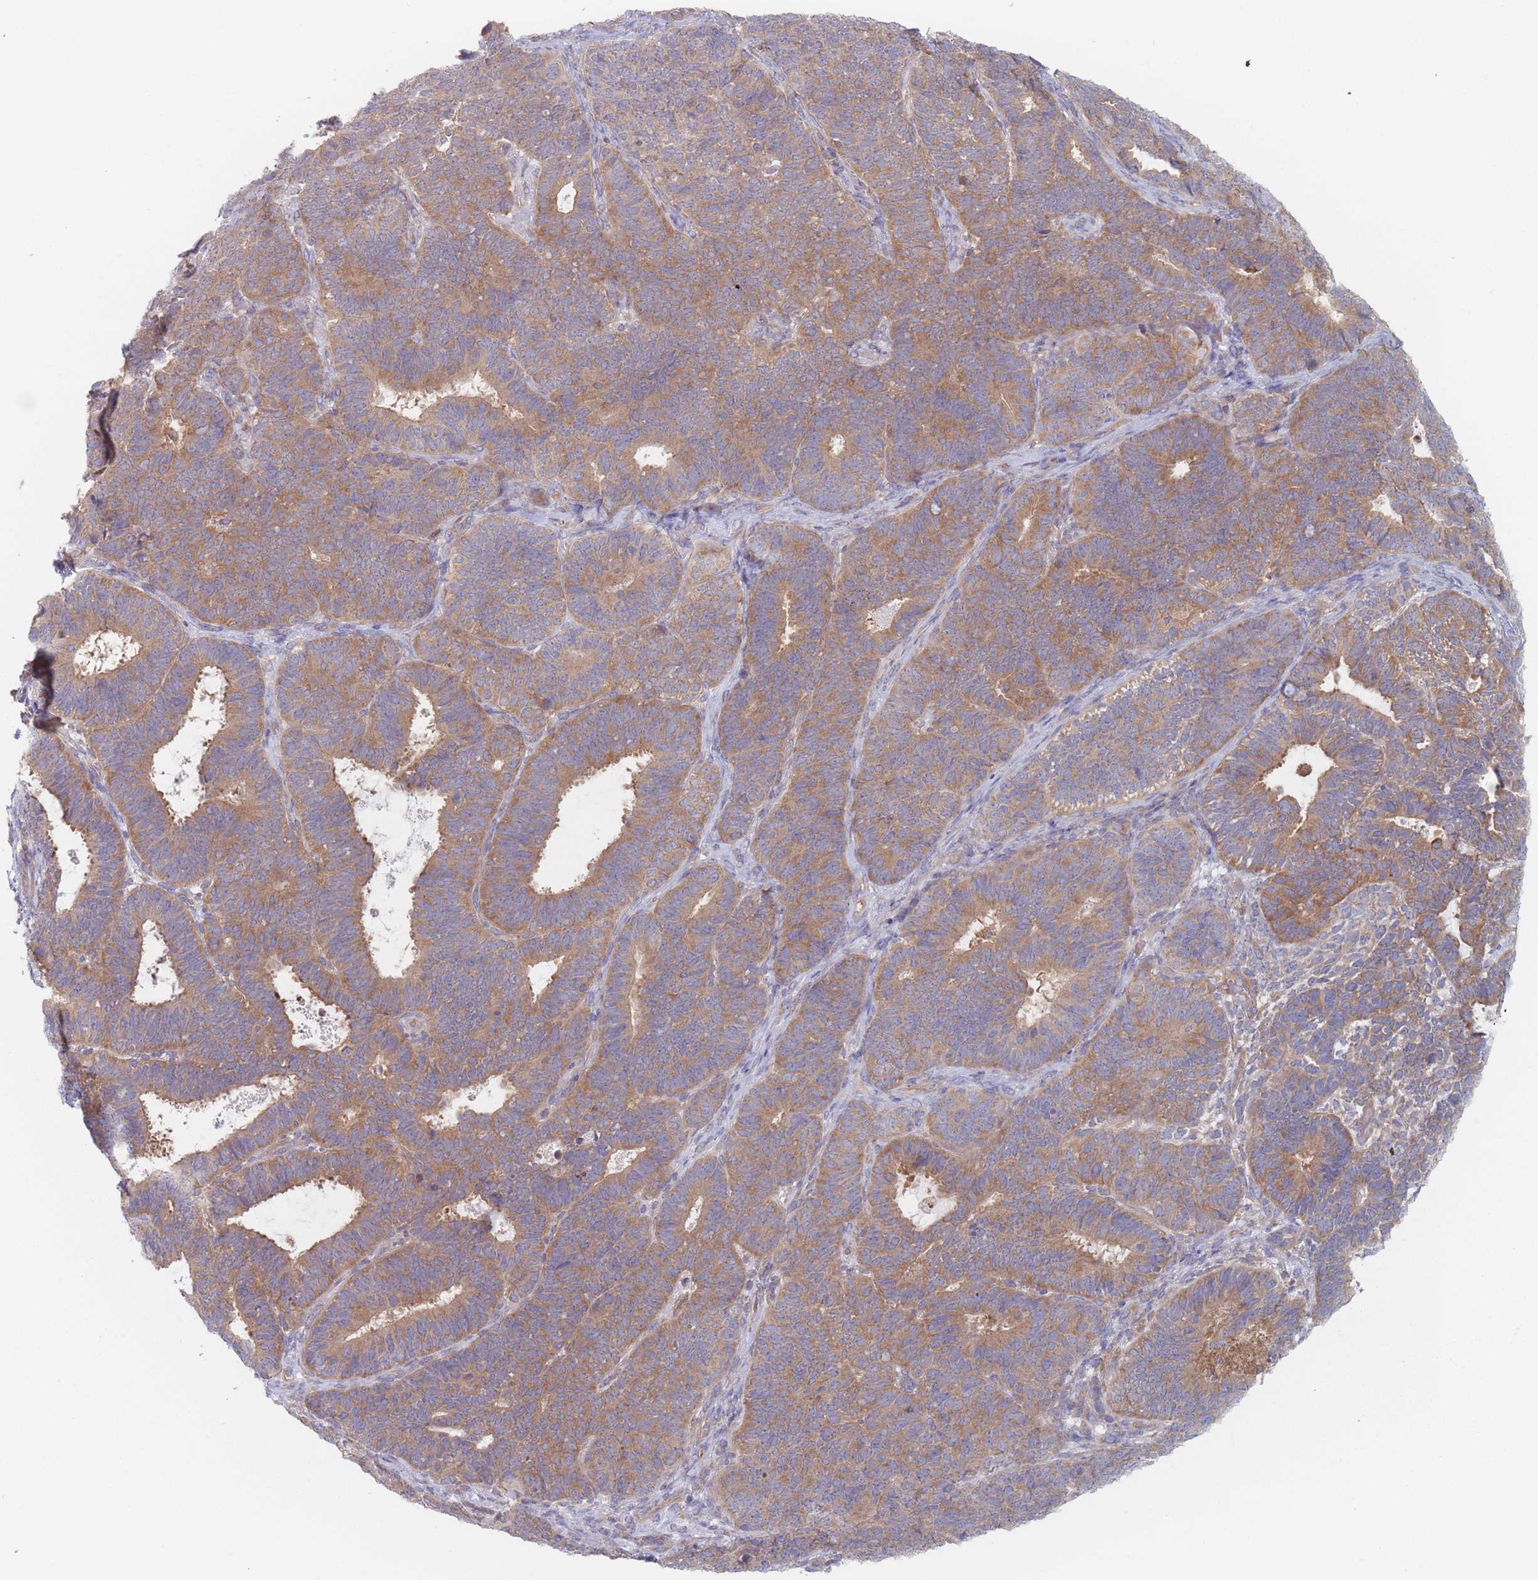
{"staining": {"intensity": "moderate", "quantity": ">75%", "location": "cytoplasmic/membranous"}, "tissue": "endometrial cancer", "cell_type": "Tumor cells", "image_type": "cancer", "snomed": [{"axis": "morphology", "description": "Adenocarcinoma, NOS"}, {"axis": "topography", "description": "Endometrium"}], "caption": "IHC (DAB) staining of human endometrial cancer (adenocarcinoma) demonstrates moderate cytoplasmic/membranous protein staining in approximately >75% of tumor cells.", "gene": "EFCC1", "patient": {"sex": "female", "age": 70}}